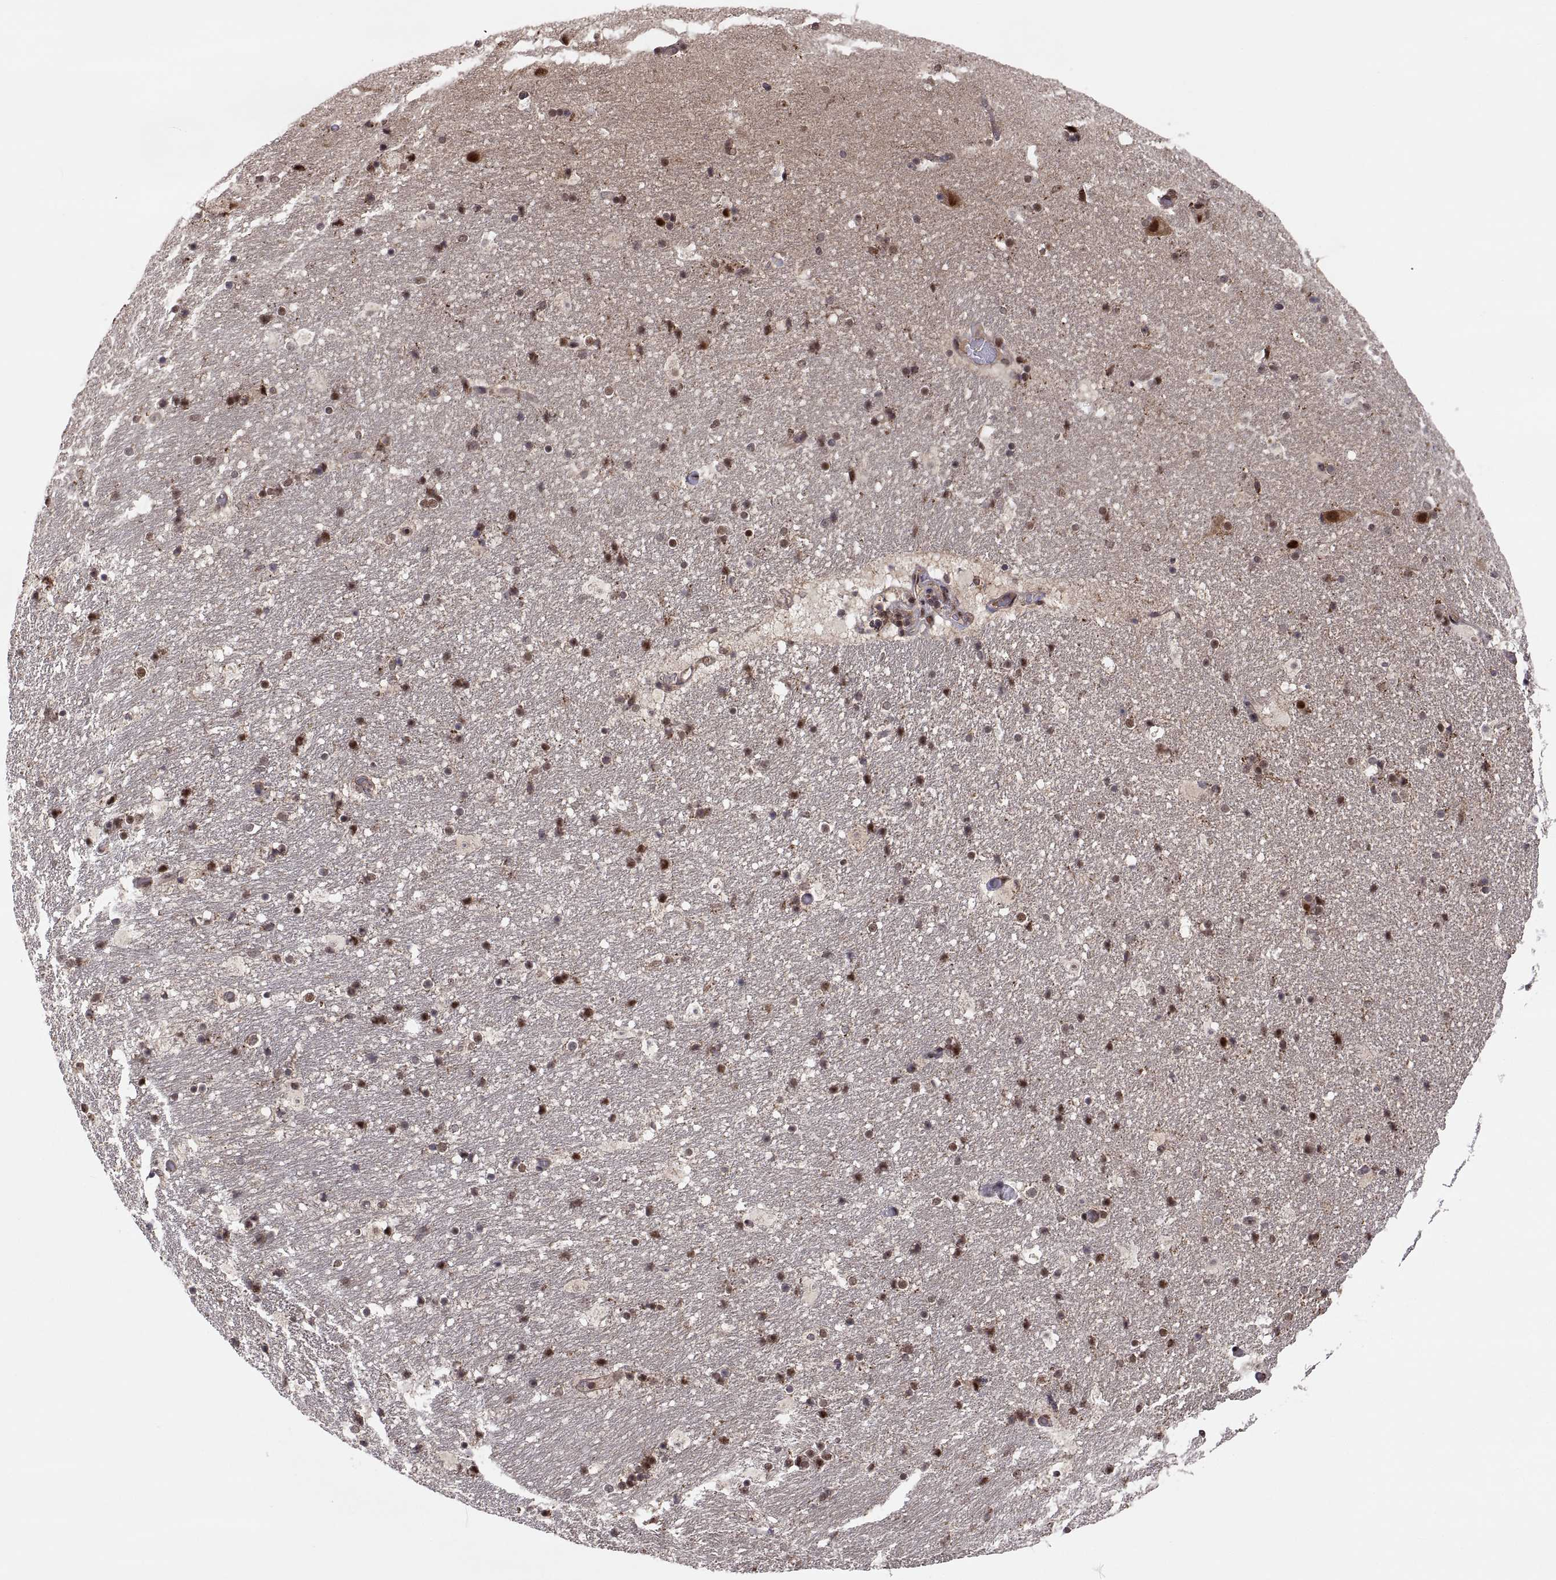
{"staining": {"intensity": "weak", "quantity": "25%-75%", "location": "cytoplasmic/membranous"}, "tissue": "hippocampus", "cell_type": "Glial cells", "image_type": "normal", "snomed": [{"axis": "morphology", "description": "Normal tissue, NOS"}, {"axis": "topography", "description": "Hippocampus"}], "caption": "Protein staining displays weak cytoplasmic/membranous staining in about 25%-75% of glial cells in normal hippocampus.", "gene": "PSMC2", "patient": {"sex": "male", "age": 51}}